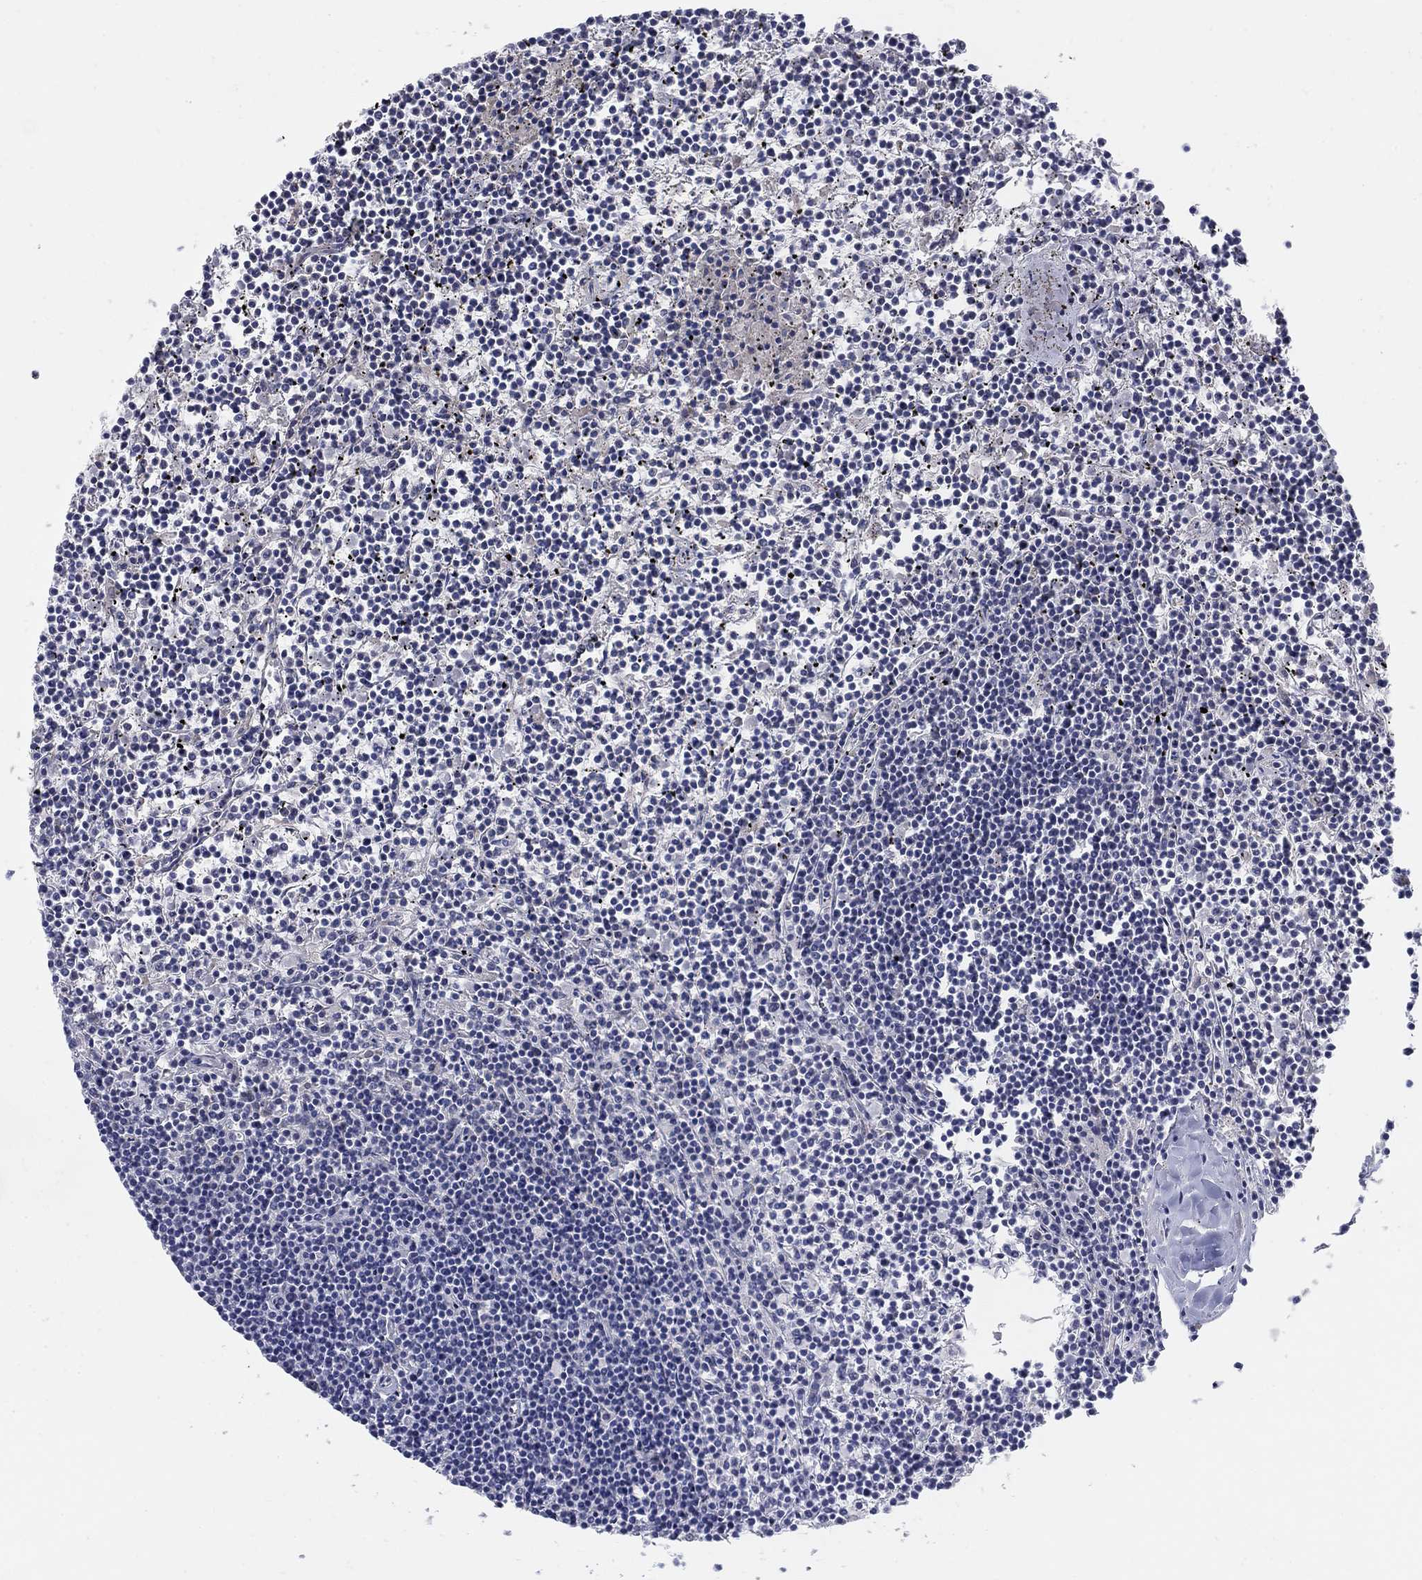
{"staining": {"intensity": "negative", "quantity": "none", "location": "none"}, "tissue": "lymphoma", "cell_type": "Tumor cells", "image_type": "cancer", "snomed": [{"axis": "morphology", "description": "Malignant lymphoma, non-Hodgkin's type, Low grade"}, {"axis": "topography", "description": "Spleen"}], "caption": "Lymphoma was stained to show a protein in brown. There is no significant expression in tumor cells. (IHC, brightfield microscopy, high magnification).", "gene": "HEATR4", "patient": {"sex": "female", "age": 19}}